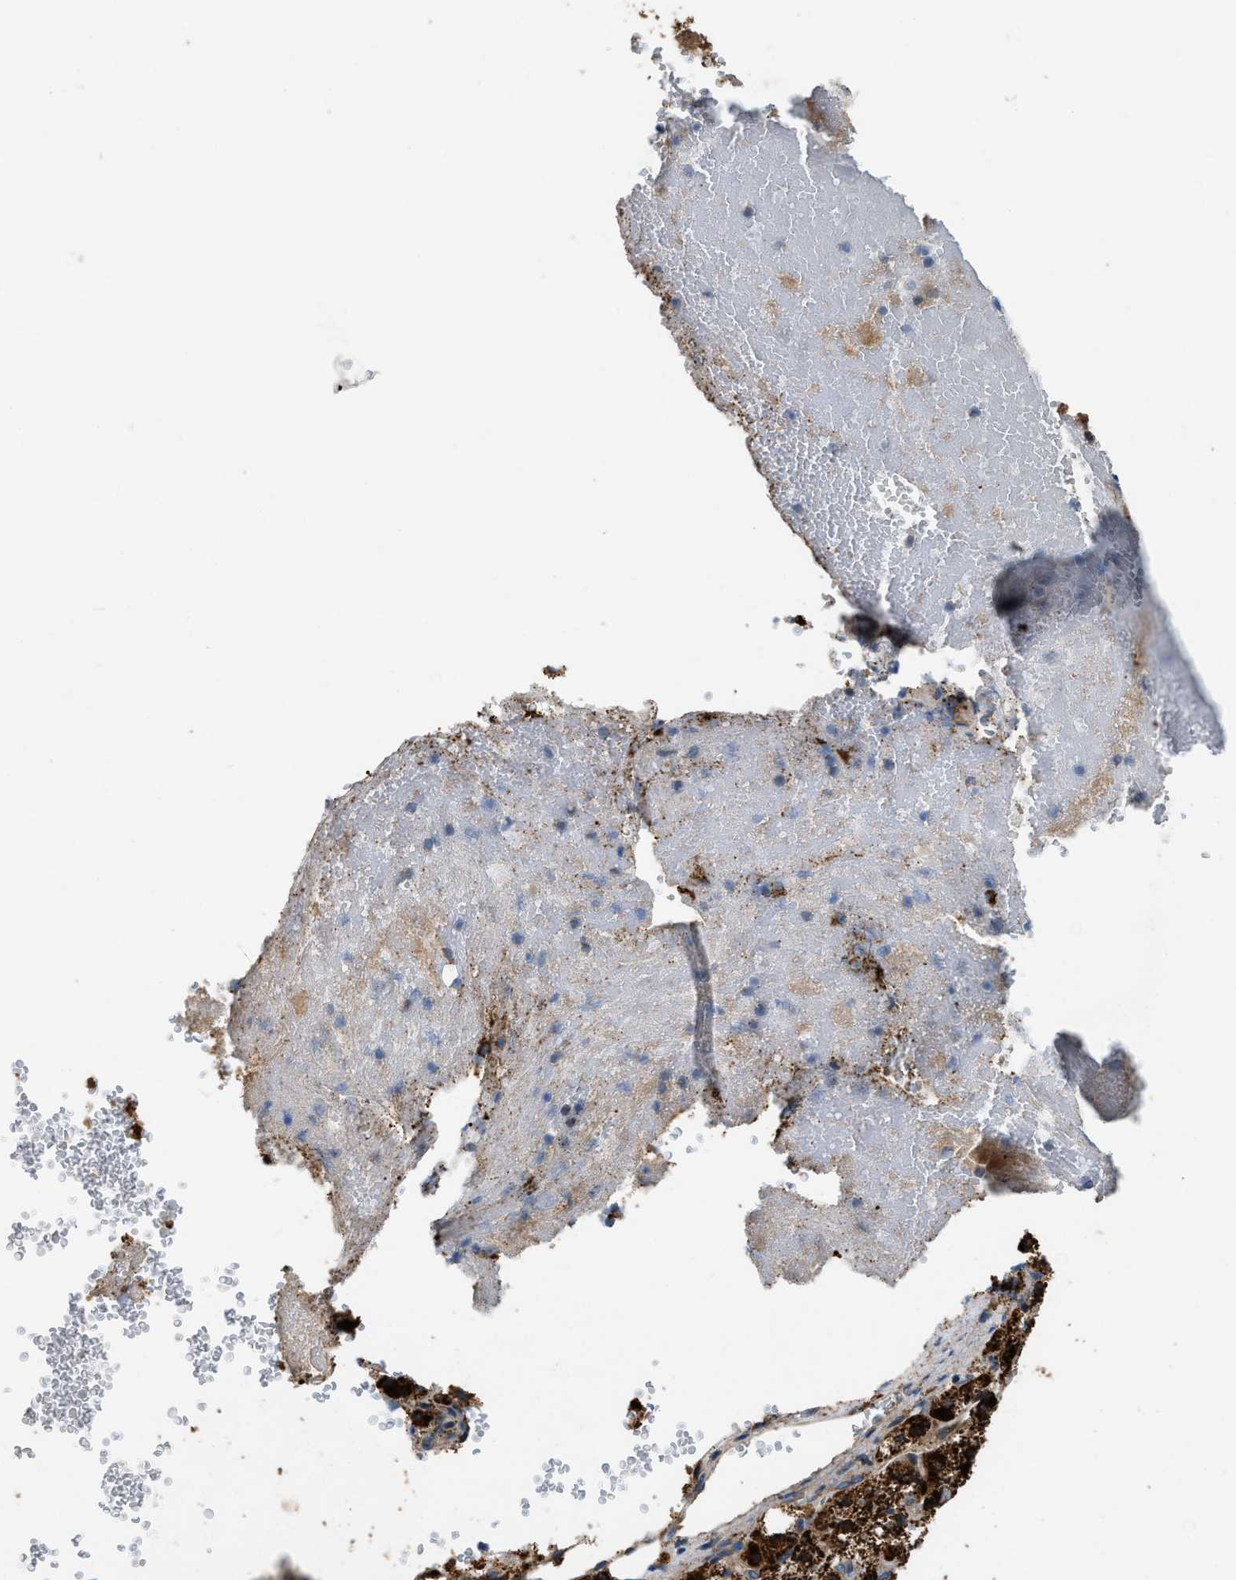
{"staining": {"intensity": "strong", "quantity": ">75%", "location": "cytoplasmic/membranous"}, "tissue": "adrenal gland", "cell_type": "Glandular cells", "image_type": "normal", "snomed": [{"axis": "morphology", "description": "Normal tissue, NOS"}, {"axis": "topography", "description": "Adrenal gland"}], "caption": "This is a micrograph of immunohistochemistry staining of benign adrenal gland, which shows strong expression in the cytoplasmic/membranous of glandular cells.", "gene": "TMEM150A", "patient": {"sex": "female", "age": 59}}